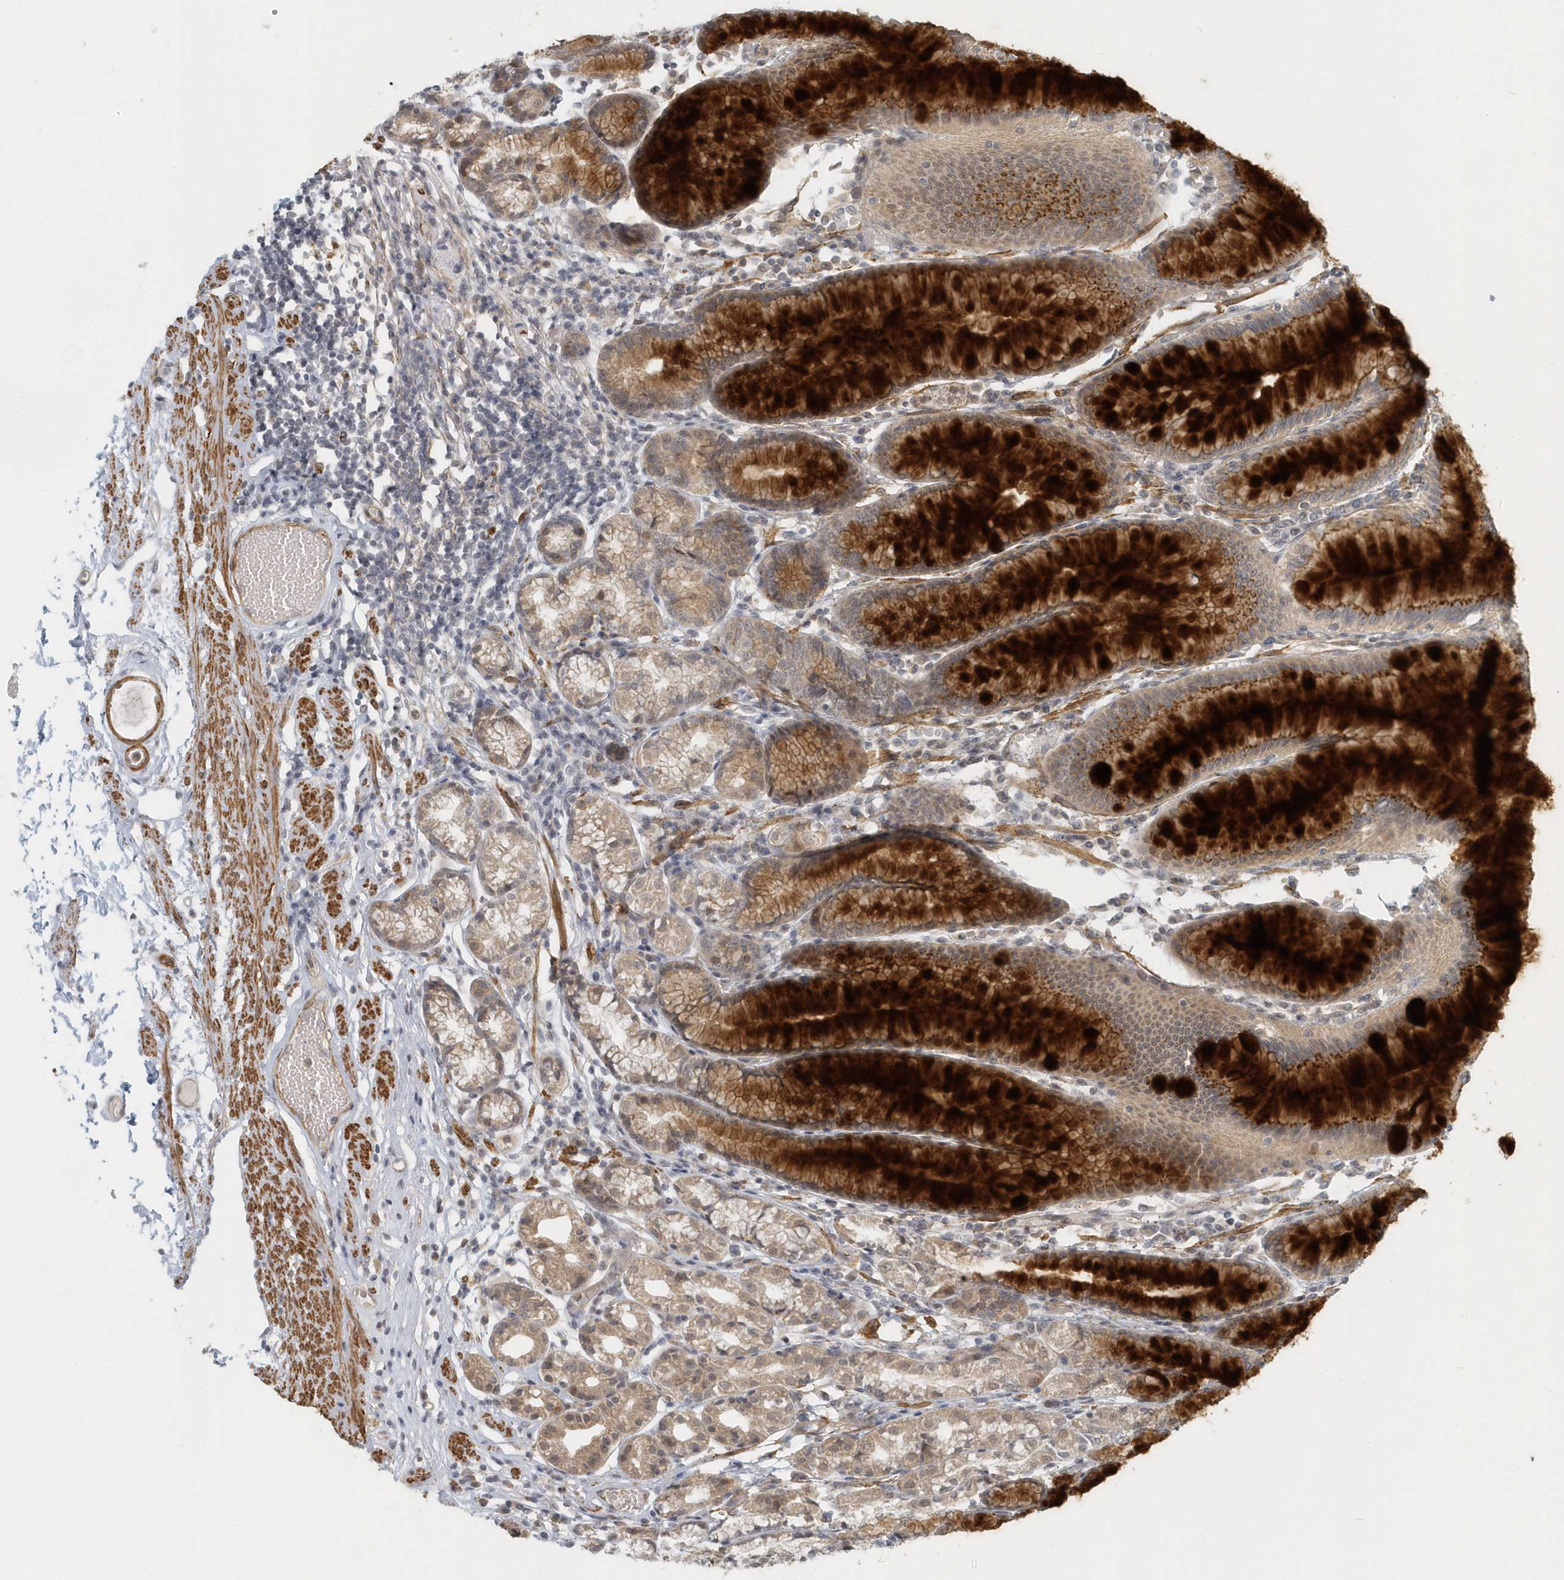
{"staining": {"intensity": "strong", "quantity": "25%-75%", "location": "cytoplasmic/membranous"}, "tissue": "stomach", "cell_type": "Glandular cells", "image_type": "normal", "snomed": [{"axis": "morphology", "description": "Normal tissue, NOS"}, {"axis": "topography", "description": "Stomach"}], "caption": "A brown stain shows strong cytoplasmic/membranous staining of a protein in glandular cells of unremarkable stomach. The staining was performed using DAB to visualize the protein expression in brown, while the nuclei were stained in blue with hematoxylin (Magnification: 20x).", "gene": "NAPB", "patient": {"sex": "female", "age": 57}}